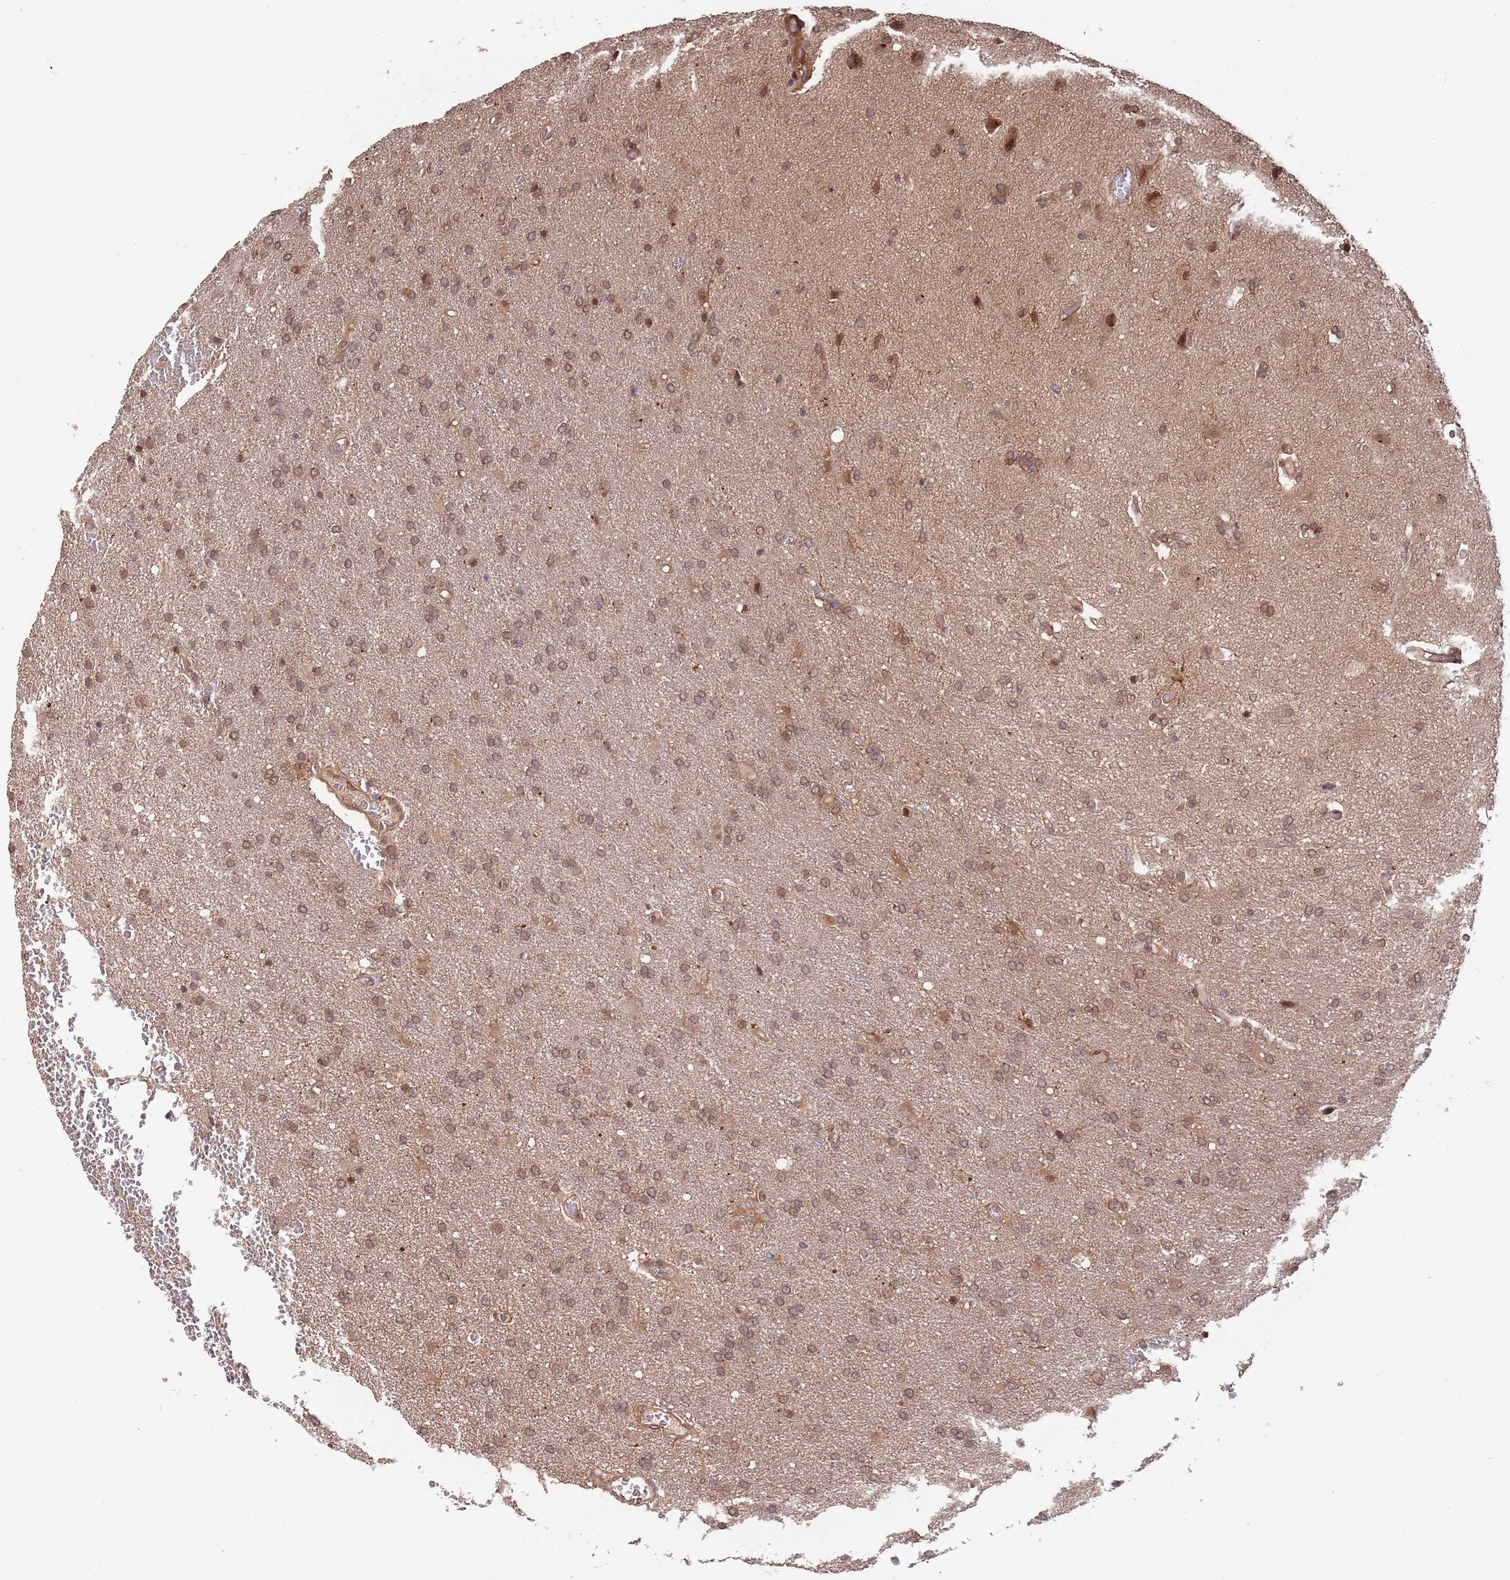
{"staining": {"intensity": "moderate", "quantity": "25%-75%", "location": "cytoplasmic/membranous,nuclear"}, "tissue": "glioma", "cell_type": "Tumor cells", "image_type": "cancer", "snomed": [{"axis": "morphology", "description": "Glioma, malignant, High grade"}, {"axis": "topography", "description": "Brain"}], "caption": "Protein staining displays moderate cytoplasmic/membranous and nuclear positivity in about 25%-75% of tumor cells in glioma.", "gene": "SALL1", "patient": {"sex": "female", "age": 74}}